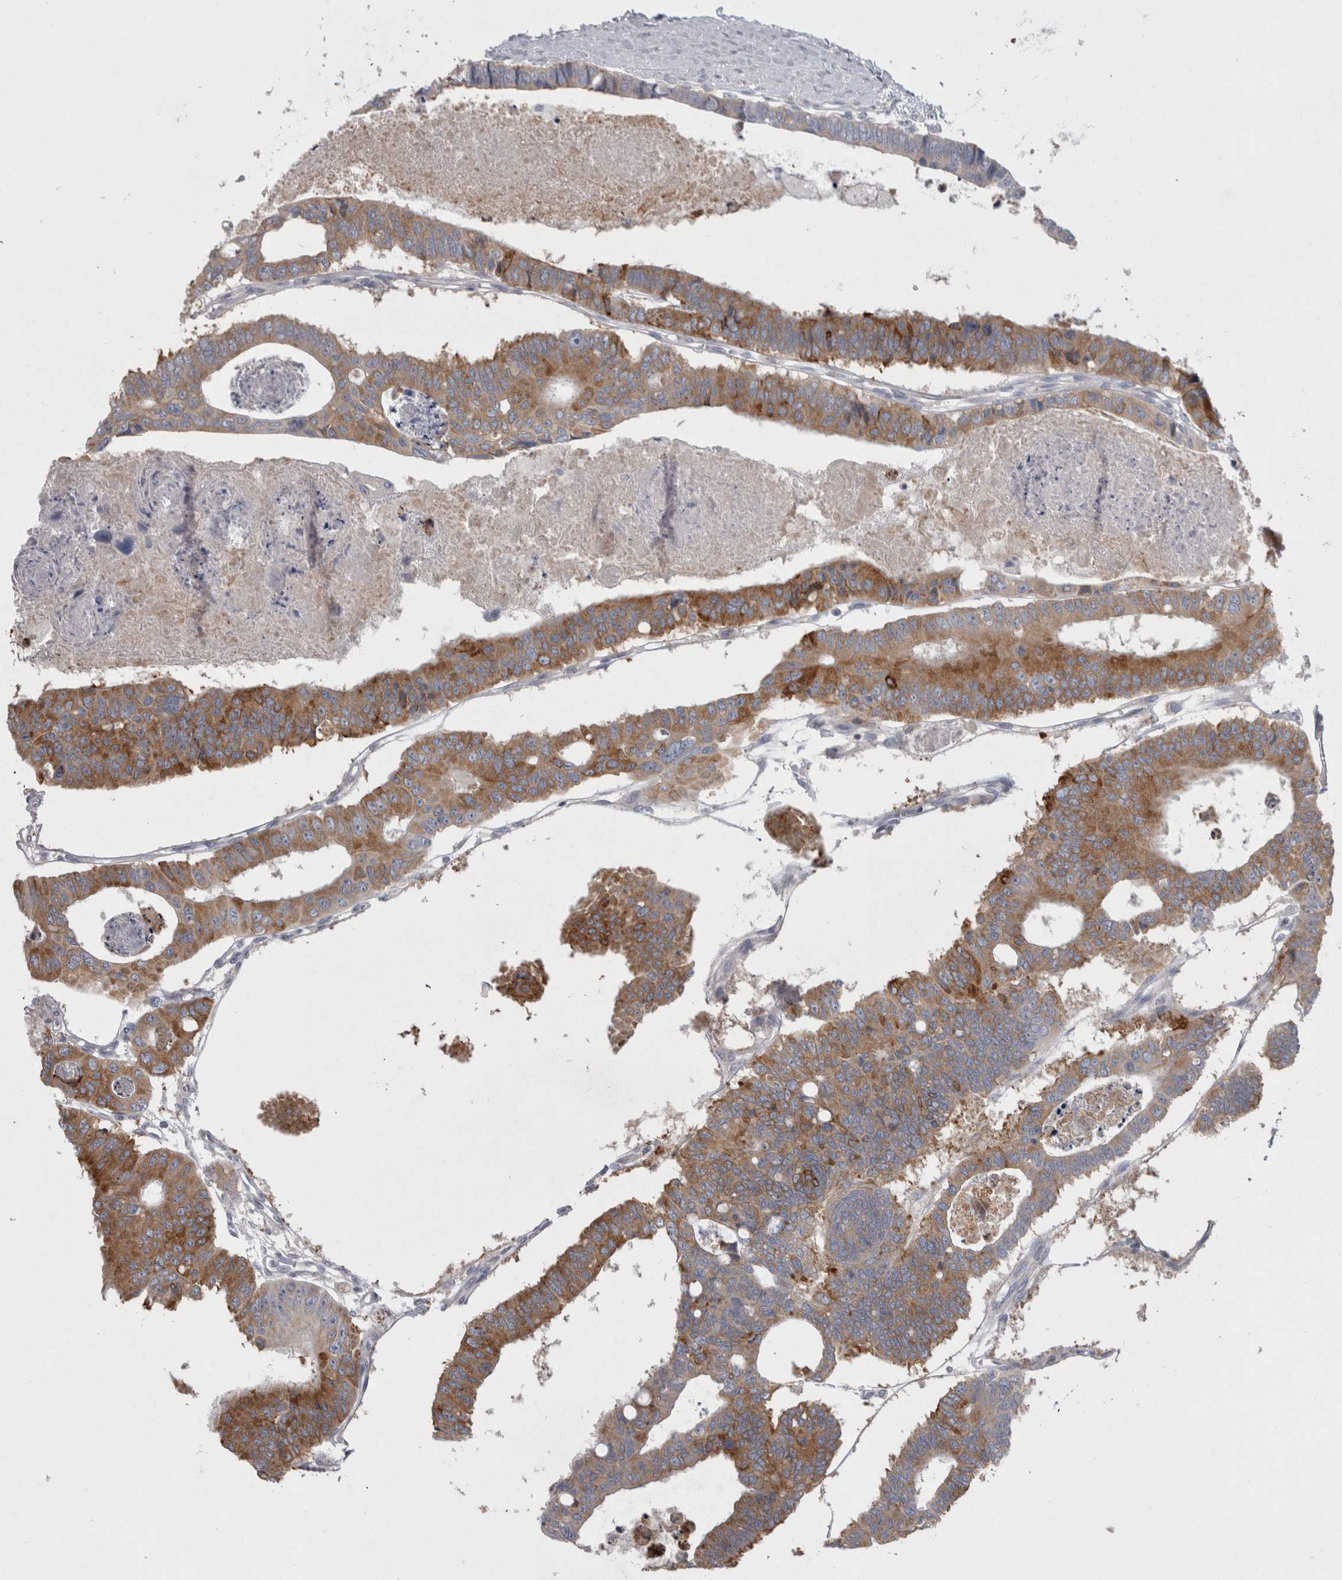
{"staining": {"intensity": "moderate", "quantity": ">75%", "location": "cytoplasmic/membranous"}, "tissue": "colorectal cancer", "cell_type": "Tumor cells", "image_type": "cancer", "snomed": [{"axis": "morphology", "description": "Adenocarcinoma, NOS"}, {"axis": "topography", "description": "Rectum"}], "caption": "High-power microscopy captured an IHC histopathology image of colorectal cancer, revealing moderate cytoplasmic/membranous expression in approximately >75% of tumor cells.", "gene": "LRRC40", "patient": {"sex": "male", "age": 84}}